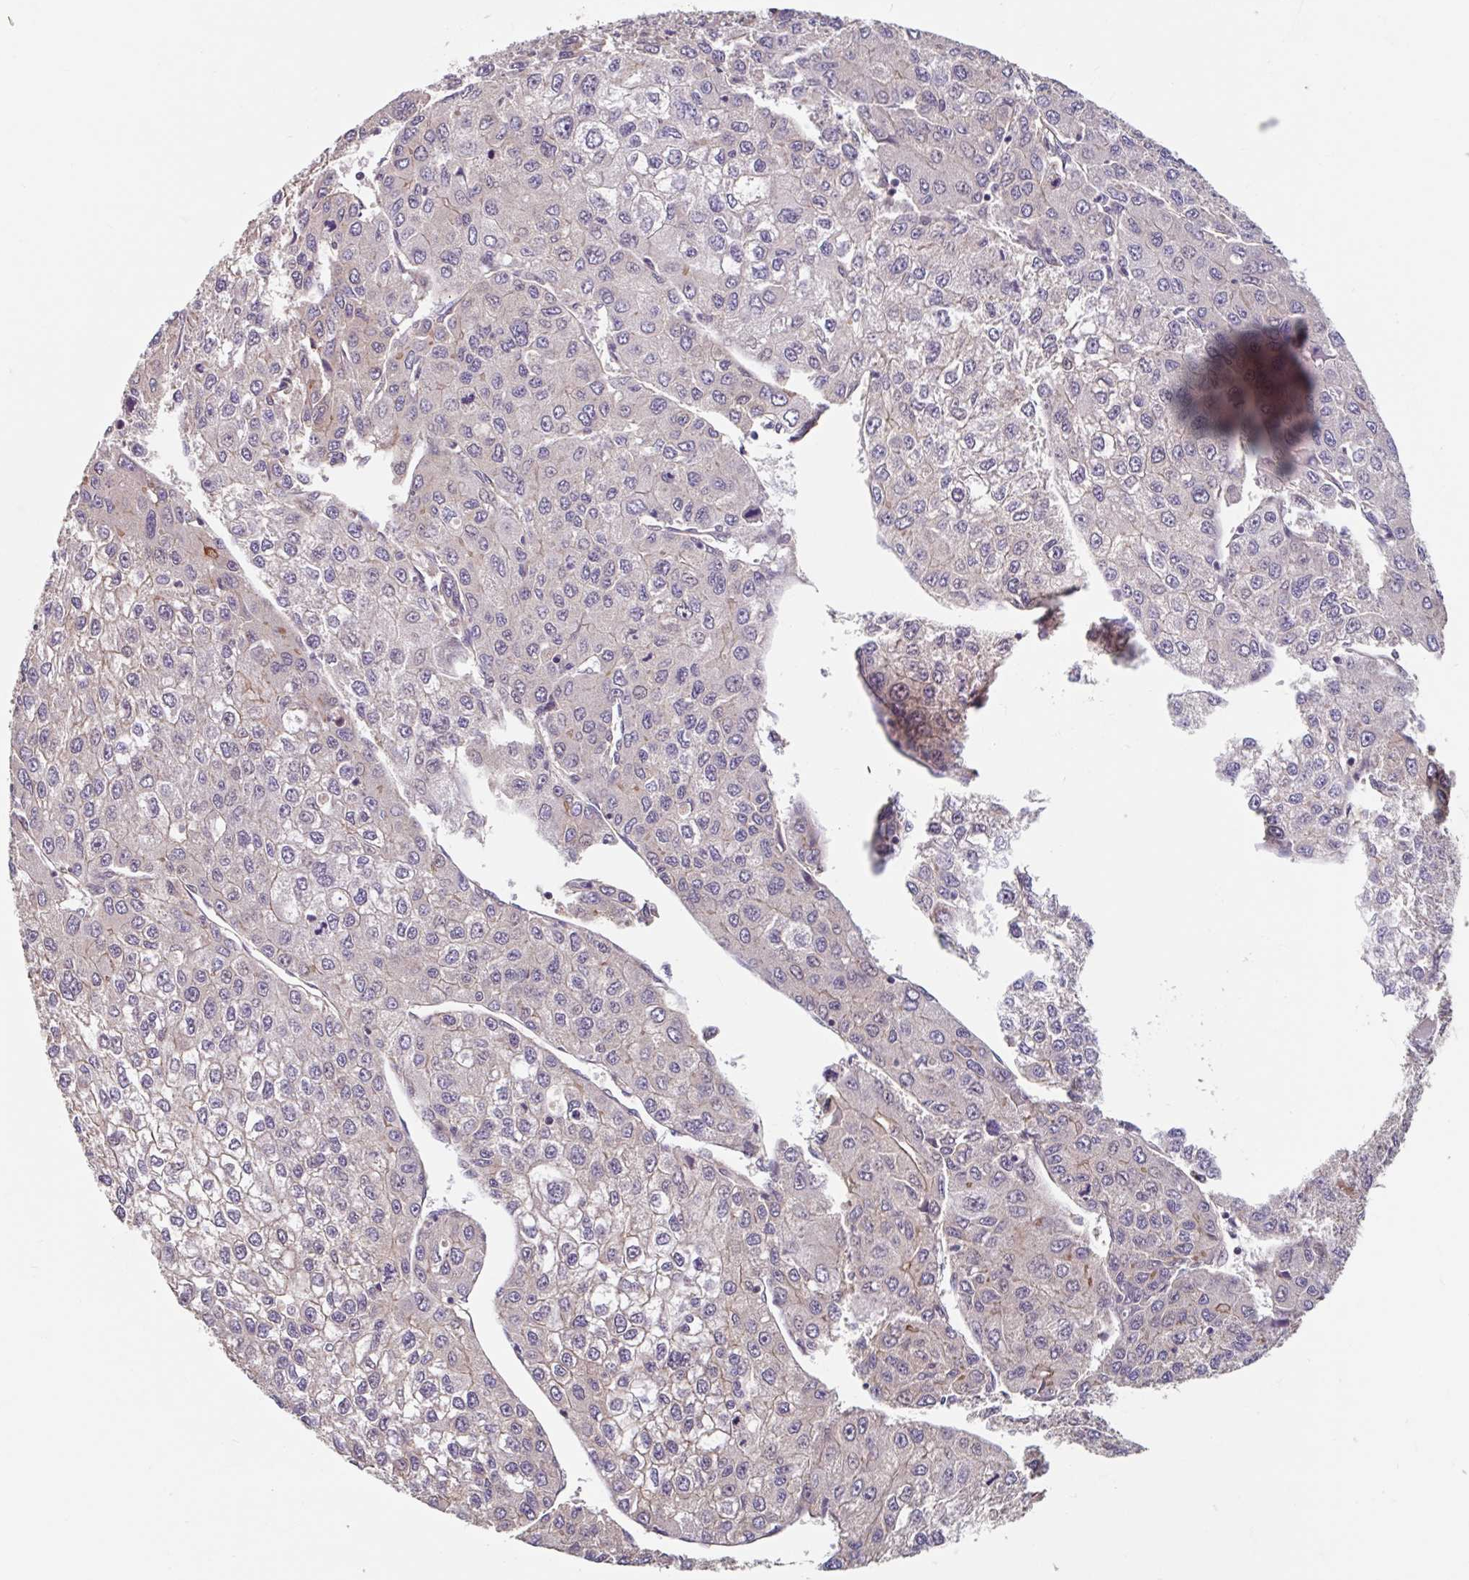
{"staining": {"intensity": "negative", "quantity": "none", "location": "none"}, "tissue": "liver cancer", "cell_type": "Tumor cells", "image_type": "cancer", "snomed": [{"axis": "morphology", "description": "Carcinoma, Hepatocellular, NOS"}, {"axis": "topography", "description": "Liver"}], "caption": "IHC of liver cancer shows no staining in tumor cells. (DAB (3,3'-diaminobenzidine) IHC visualized using brightfield microscopy, high magnification).", "gene": "STYXL1", "patient": {"sex": "female", "age": 66}}